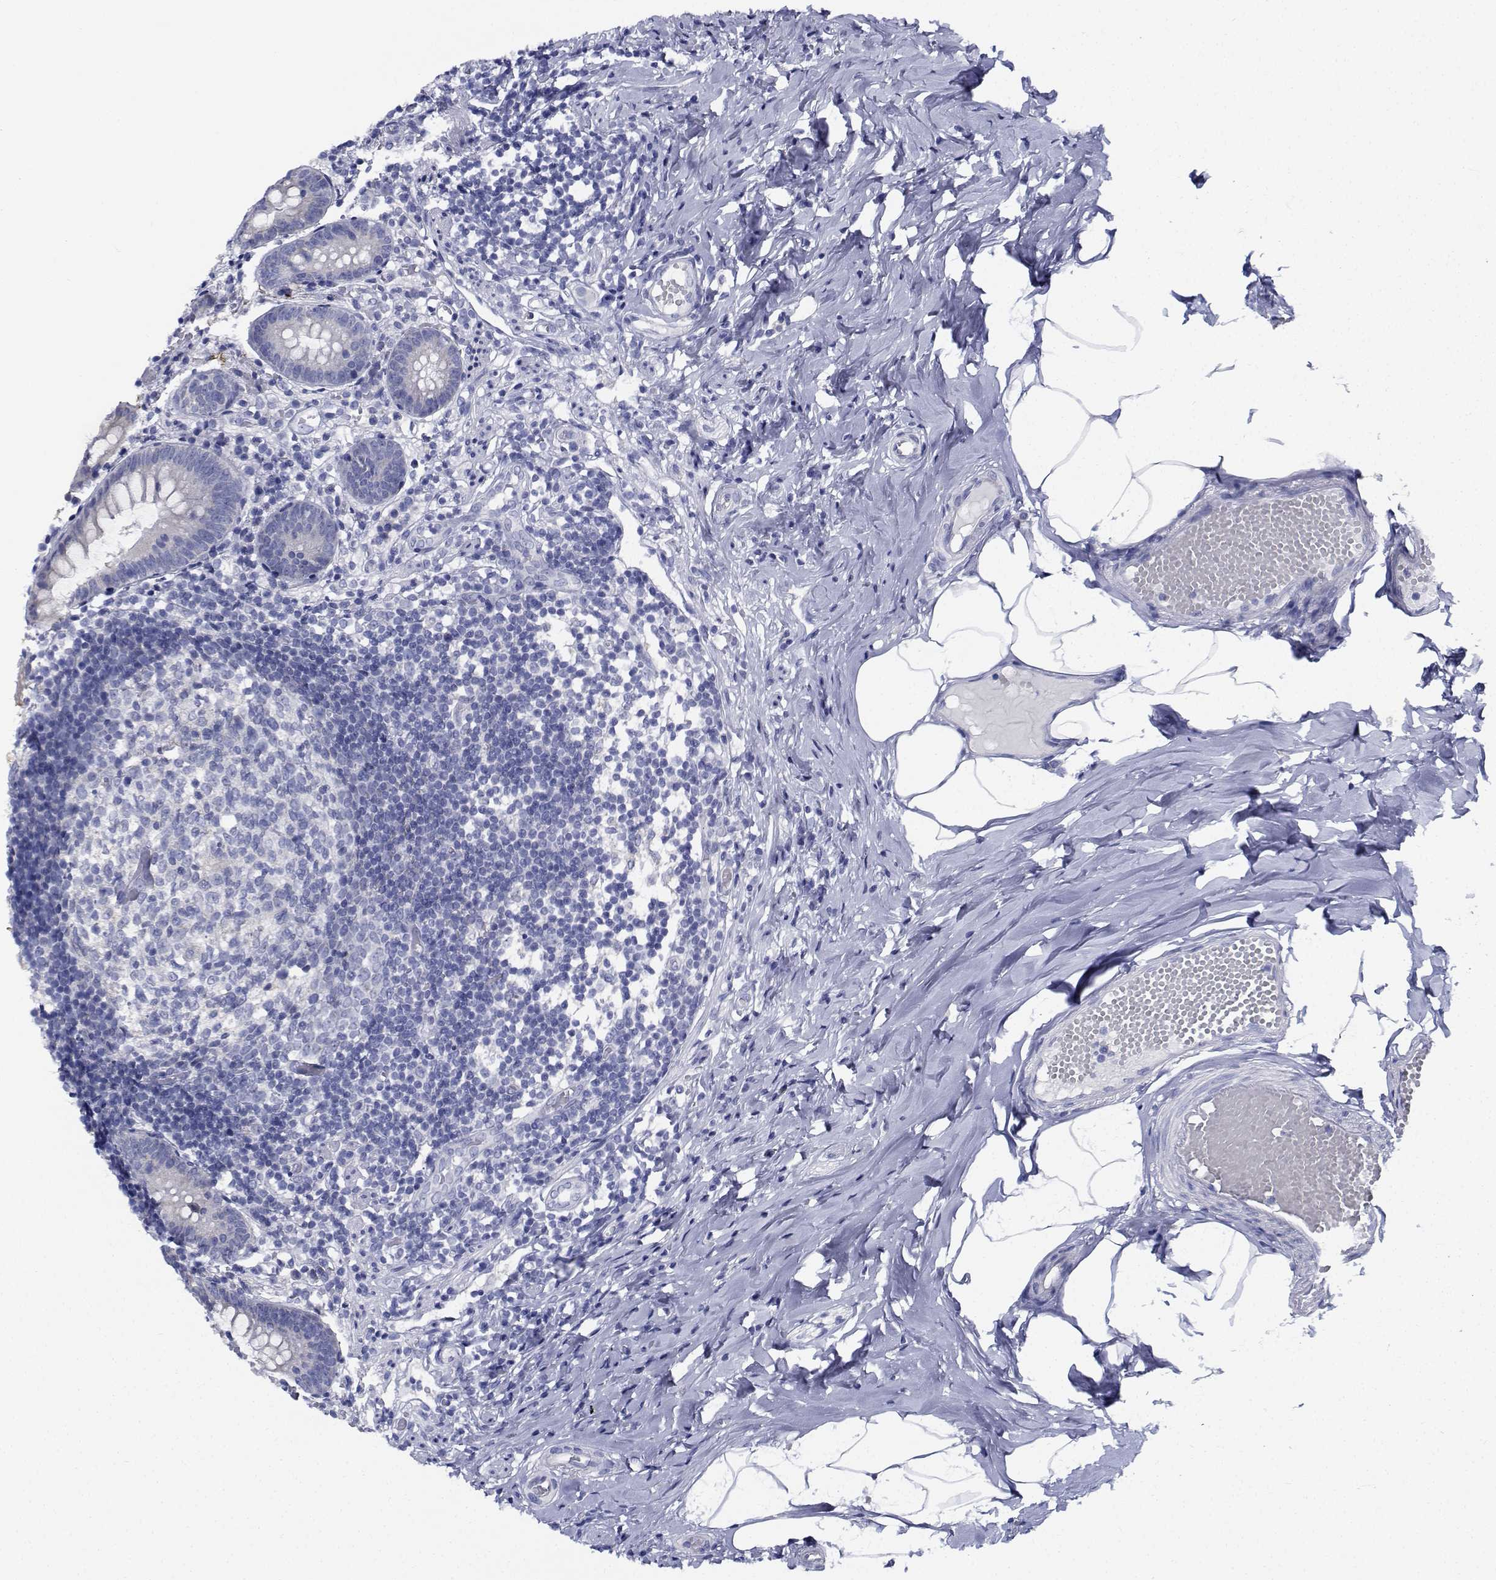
{"staining": {"intensity": "negative", "quantity": "none", "location": "none"}, "tissue": "appendix", "cell_type": "Glandular cells", "image_type": "normal", "snomed": [{"axis": "morphology", "description": "Normal tissue, NOS"}, {"axis": "topography", "description": "Appendix"}], "caption": "There is no significant expression in glandular cells of appendix.", "gene": "CDHR3", "patient": {"sex": "female", "age": 32}}